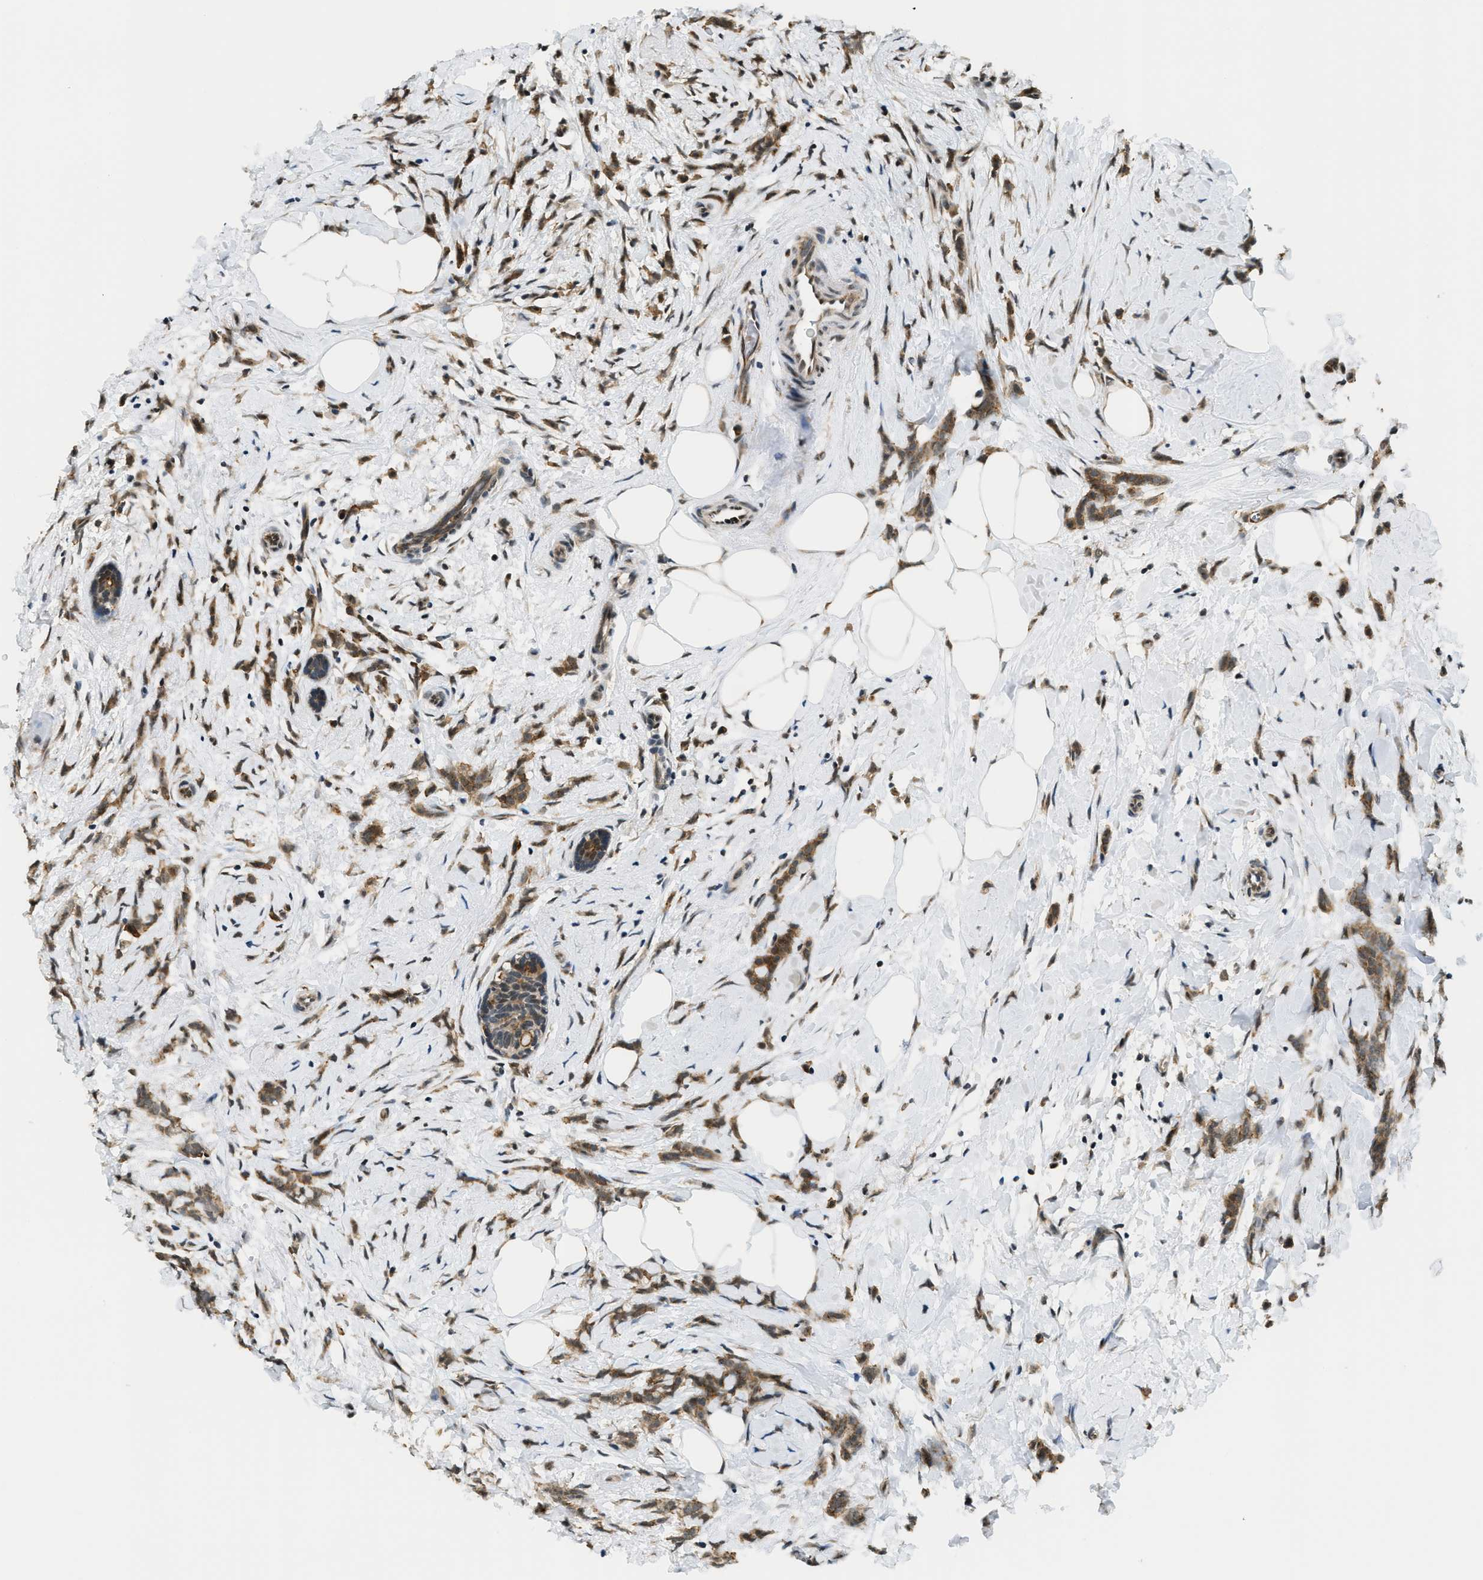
{"staining": {"intensity": "moderate", "quantity": ">75%", "location": "cytoplasmic/membranous"}, "tissue": "breast cancer", "cell_type": "Tumor cells", "image_type": "cancer", "snomed": [{"axis": "morphology", "description": "Lobular carcinoma, in situ"}, {"axis": "morphology", "description": "Lobular carcinoma"}, {"axis": "topography", "description": "Breast"}], "caption": "The image demonstrates a brown stain indicating the presence of a protein in the cytoplasmic/membranous of tumor cells in breast lobular carcinoma.", "gene": "RAB11FIP1", "patient": {"sex": "female", "age": 41}}